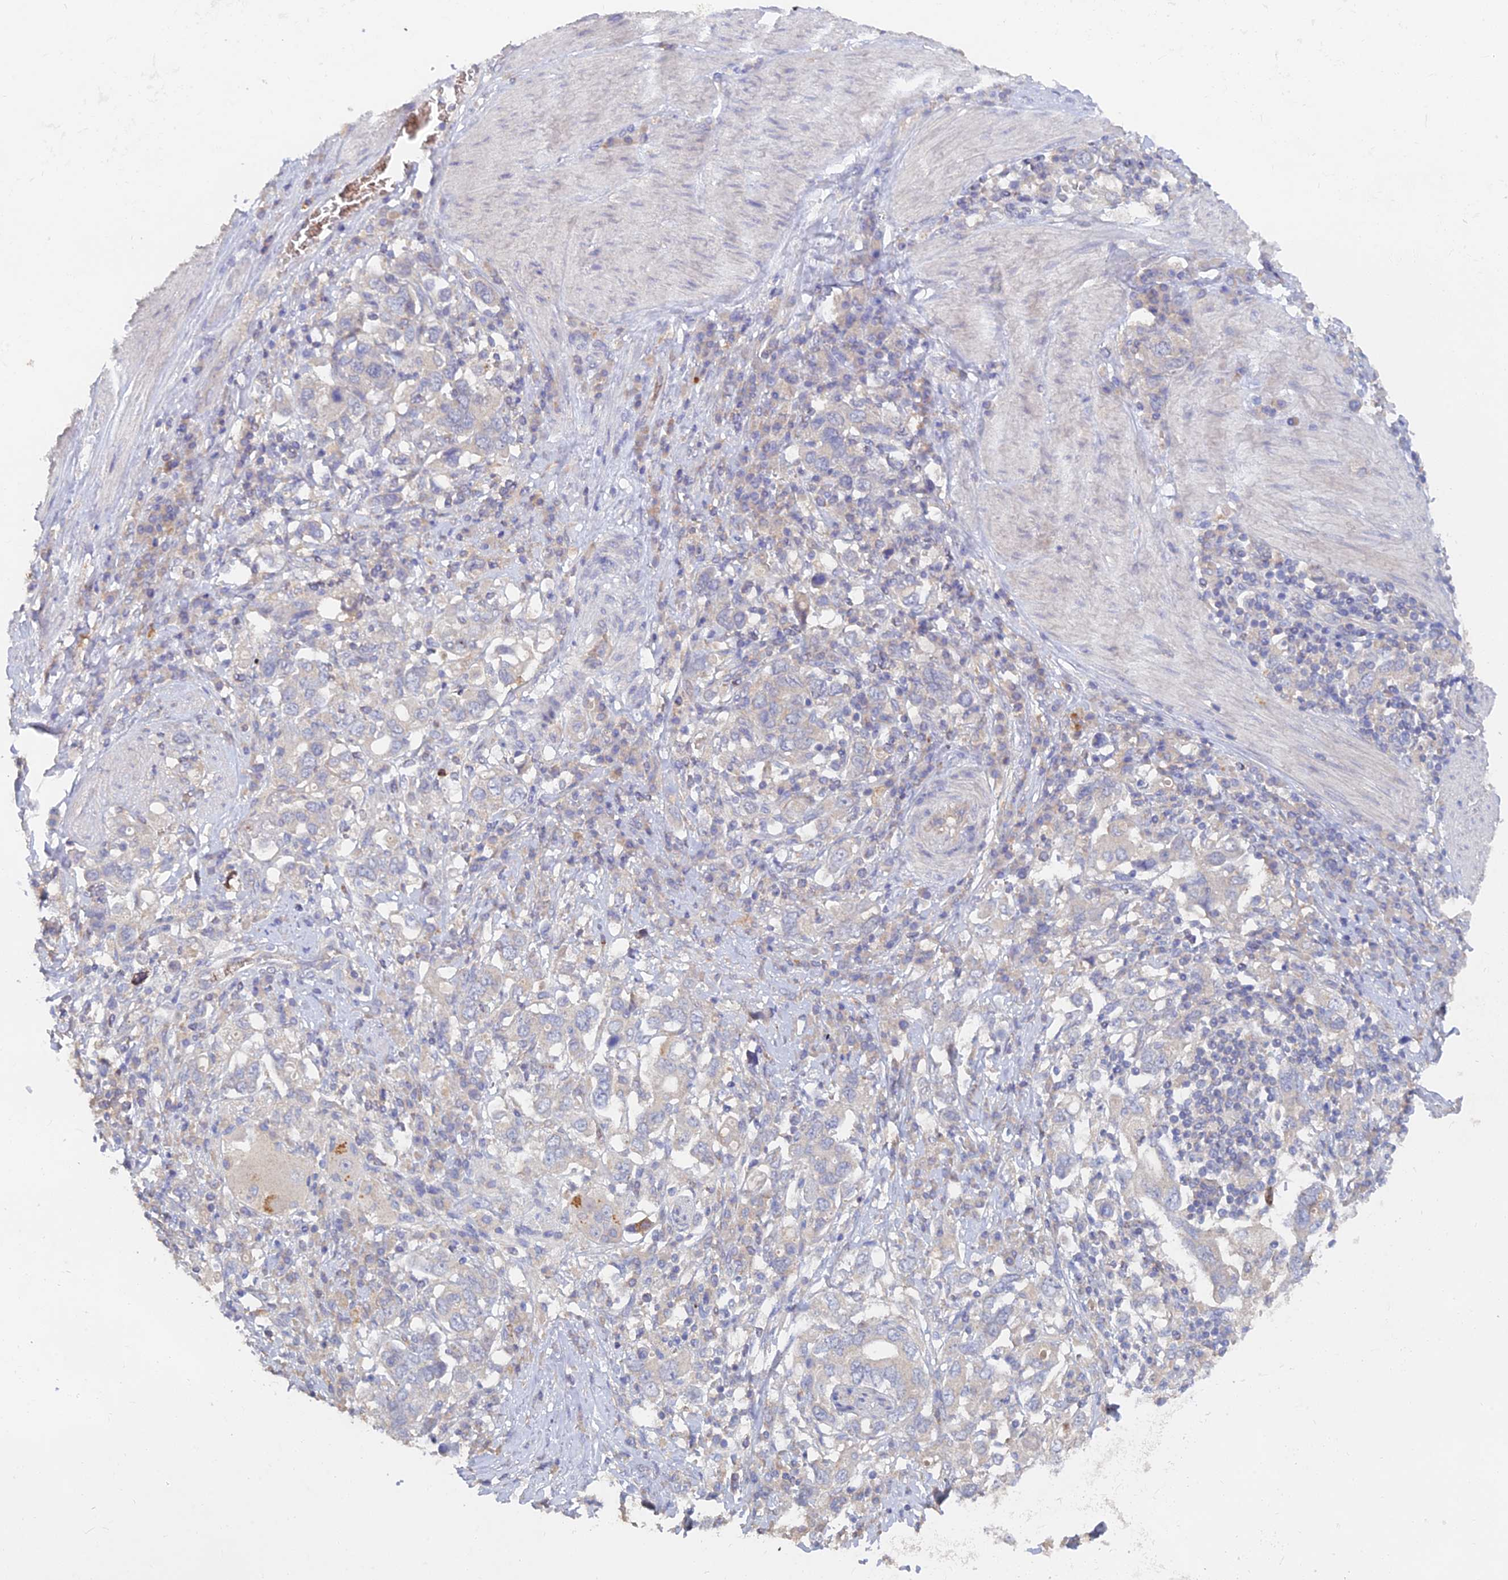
{"staining": {"intensity": "negative", "quantity": "none", "location": "none"}, "tissue": "stomach cancer", "cell_type": "Tumor cells", "image_type": "cancer", "snomed": [{"axis": "morphology", "description": "Adenocarcinoma, NOS"}, {"axis": "topography", "description": "Stomach, upper"}, {"axis": "topography", "description": "Stomach"}], "caption": "IHC of human stomach cancer (adenocarcinoma) displays no staining in tumor cells.", "gene": "ARRDC1", "patient": {"sex": "male", "age": 62}}